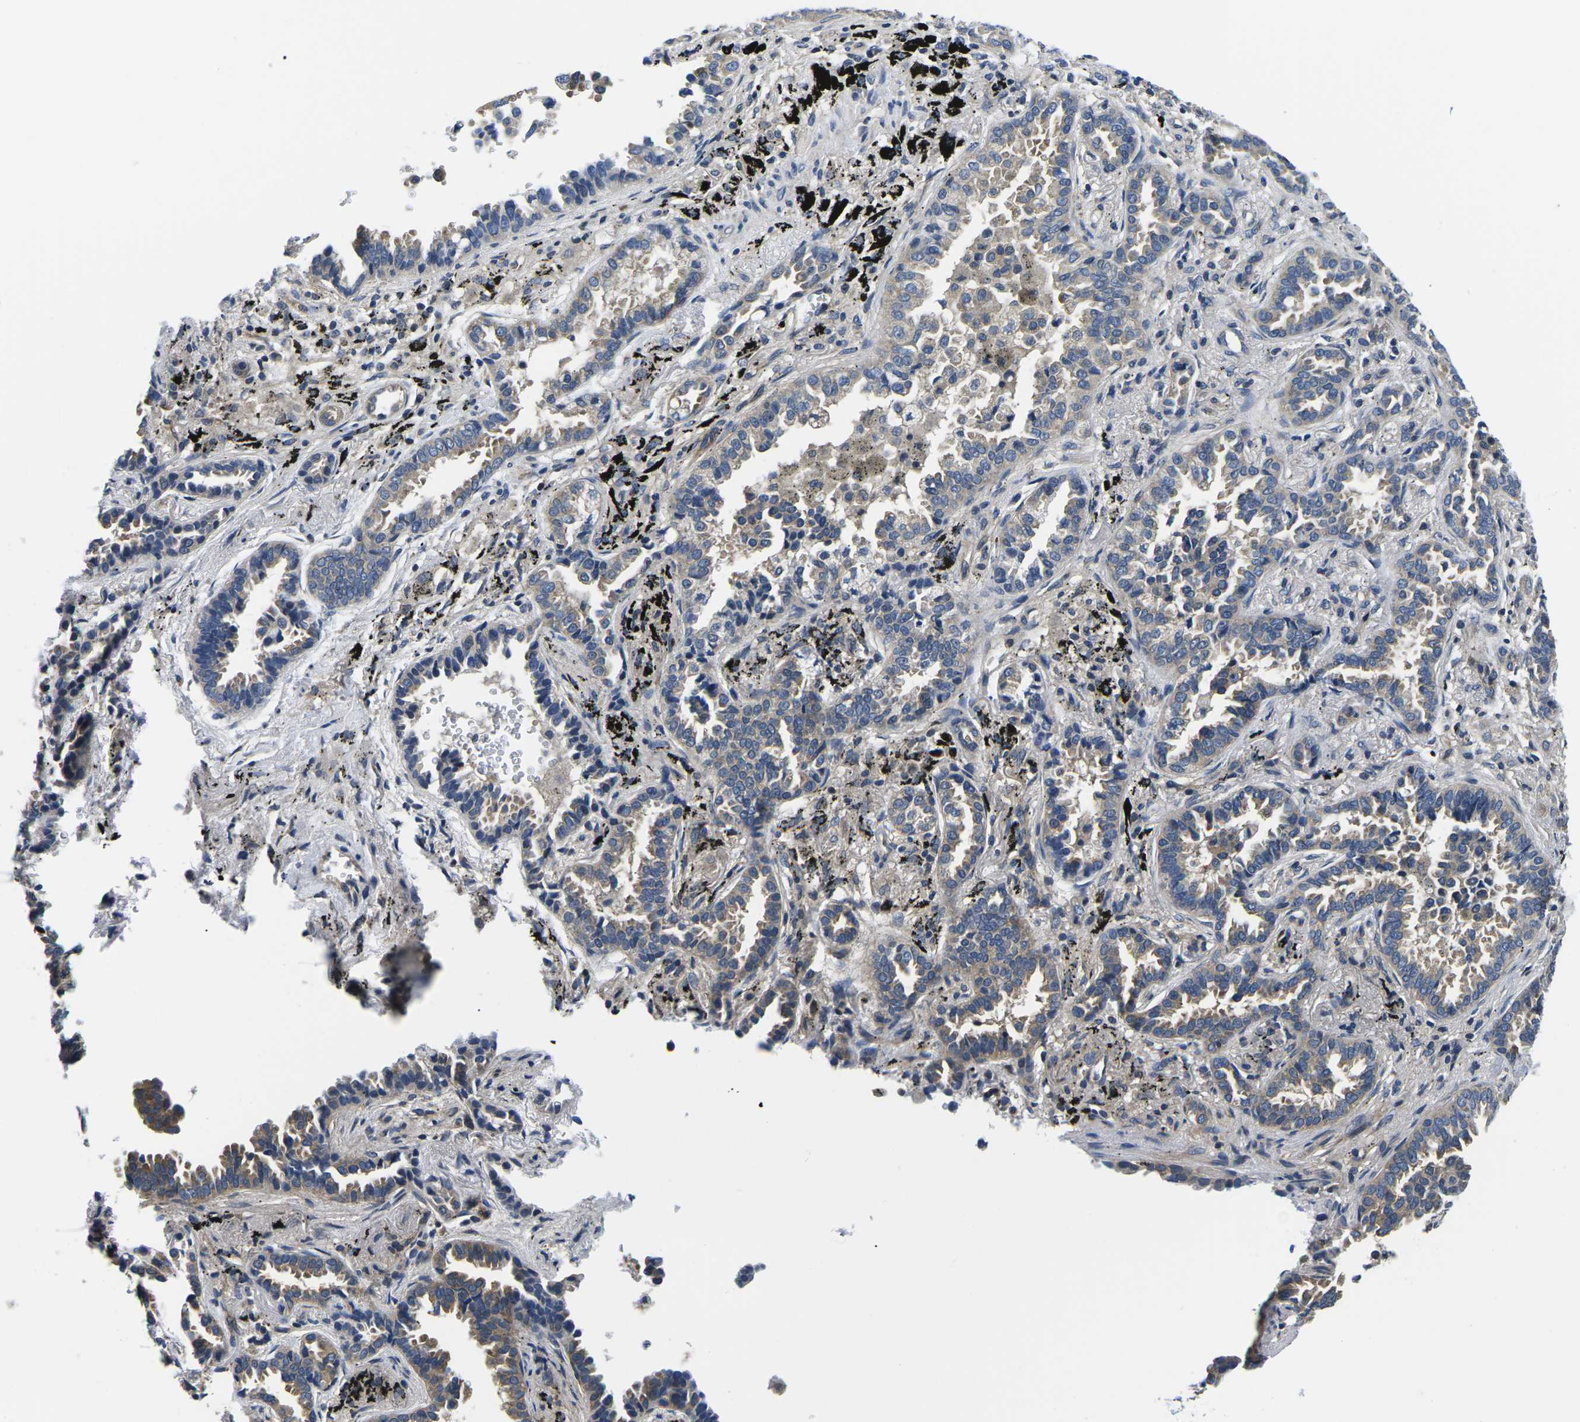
{"staining": {"intensity": "moderate", "quantity": ">75%", "location": "cytoplasmic/membranous"}, "tissue": "lung cancer", "cell_type": "Tumor cells", "image_type": "cancer", "snomed": [{"axis": "morphology", "description": "Normal tissue, NOS"}, {"axis": "morphology", "description": "Adenocarcinoma, NOS"}, {"axis": "topography", "description": "Lung"}], "caption": "Immunohistochemical staining of human lung adenocarcinoma shows medium levels of moderate cytoplasmic/membranous protein positivity in approximately >75% of tumor cells. The staining was performed using DAB to visualize the protein expression in brown, while the nuclei were stained in blue with hematoxylin (Magnification: 20x).", "gene": "GSK3B", "patient": {"sex": "male", "age": 59}}